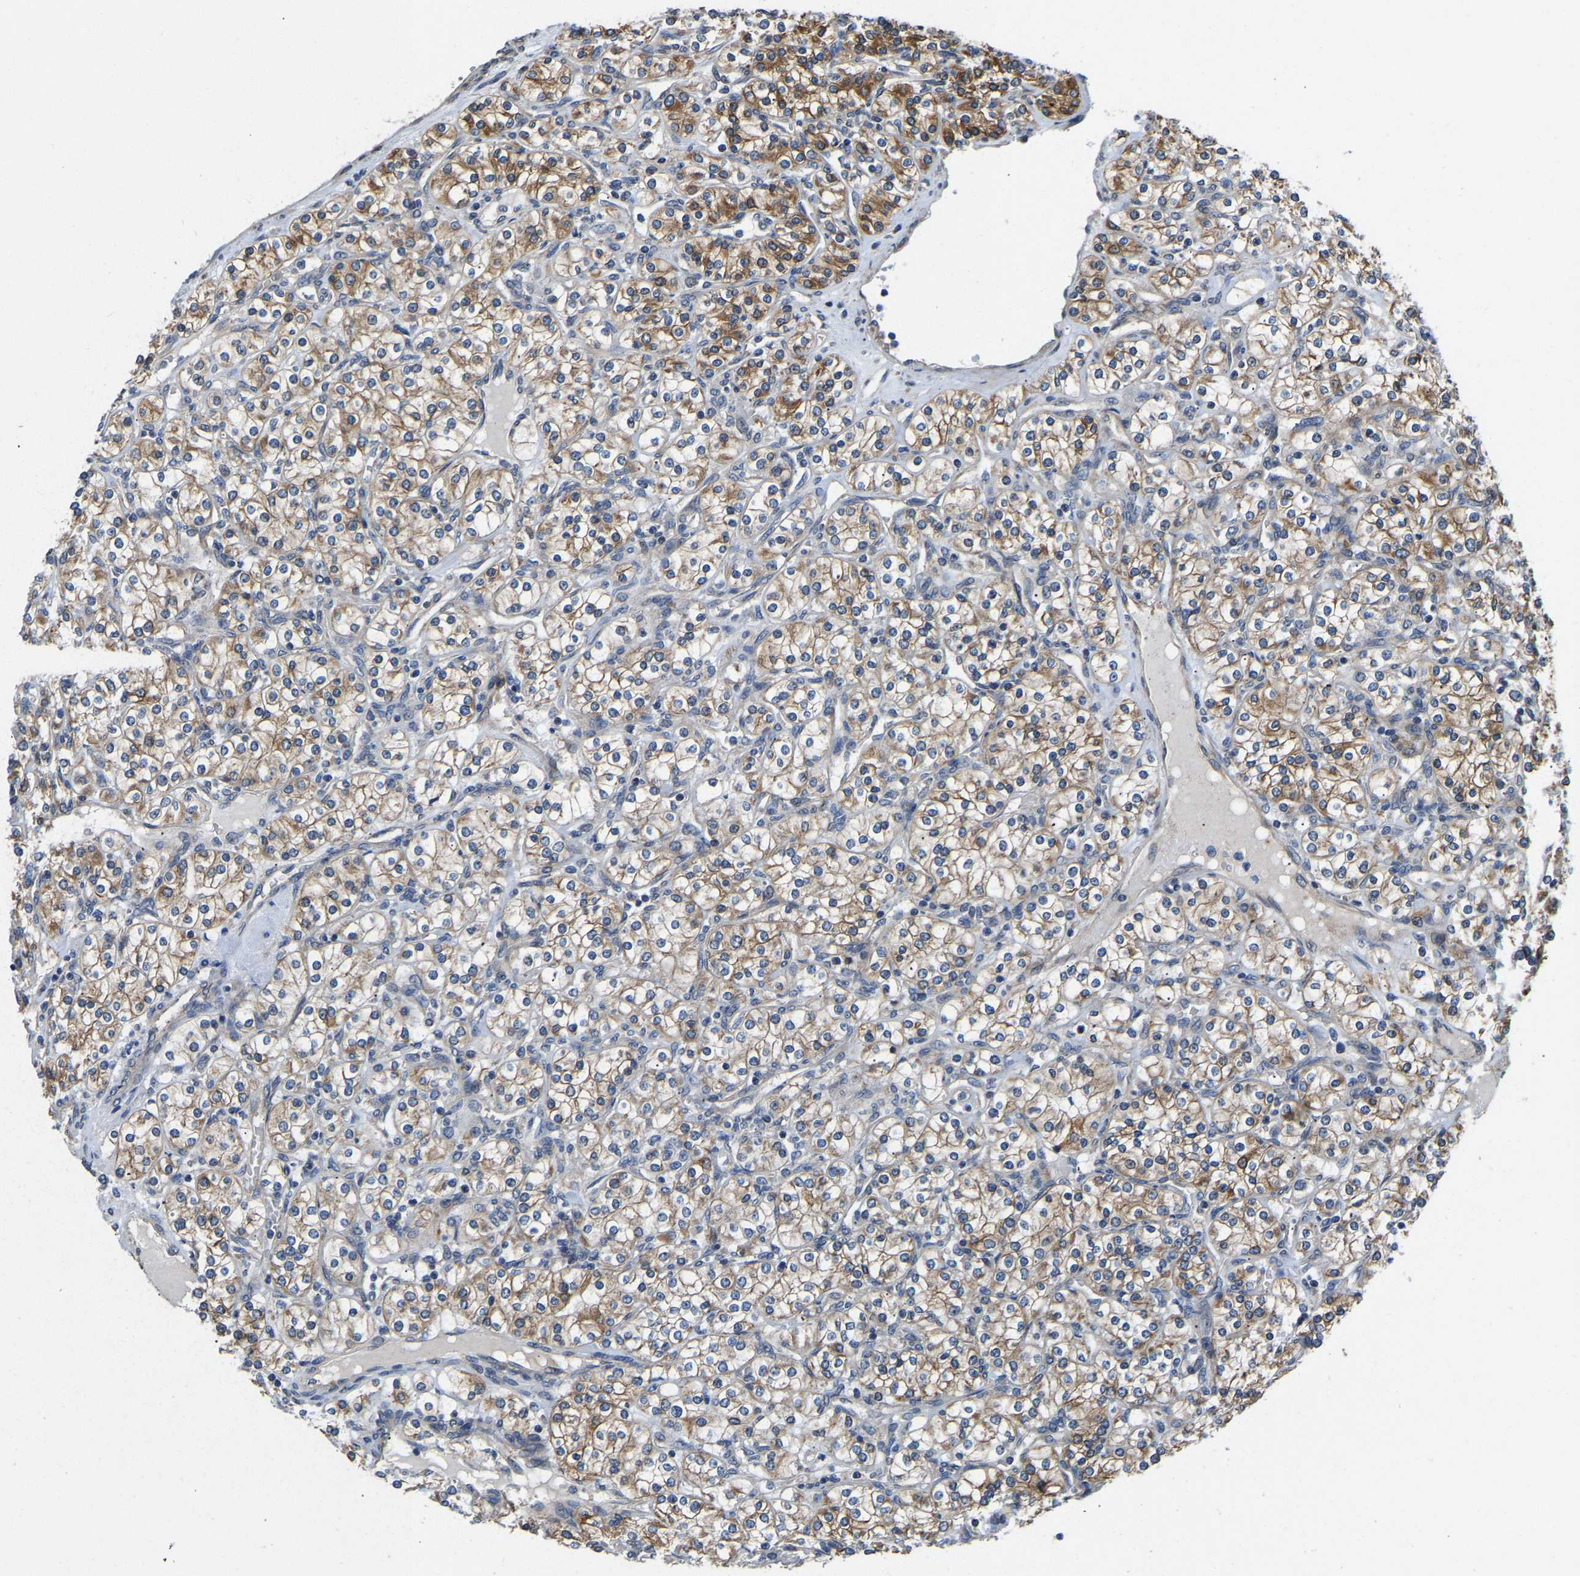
{"staining": {"intensity": "moderate", "quantity": ">75%", "location": "cytoplasmic/membranous"}, "tissue": "renal cancer", "cell_type": "Tumor cells", "image_type": "cancer", "snomed": [{"axis": "morphology", "description": "Adenocarcinoma, NOS"}, {"axis": "topography", "description": "Kidney"}], "caption": "IHC of adenocarcinoma (renal) shows medium levels of moderate cytoplasmic/membranous expression in approximately >75% of tumor cells. The protein is stained brown, and the nuclei are stained in blue (DAB (3,3'-diaminobenzidine) IHC with brightfield microscopy, high magnification).", "gene": "ARL6IP5", "patient": {"sex": "male", "age": 77}}